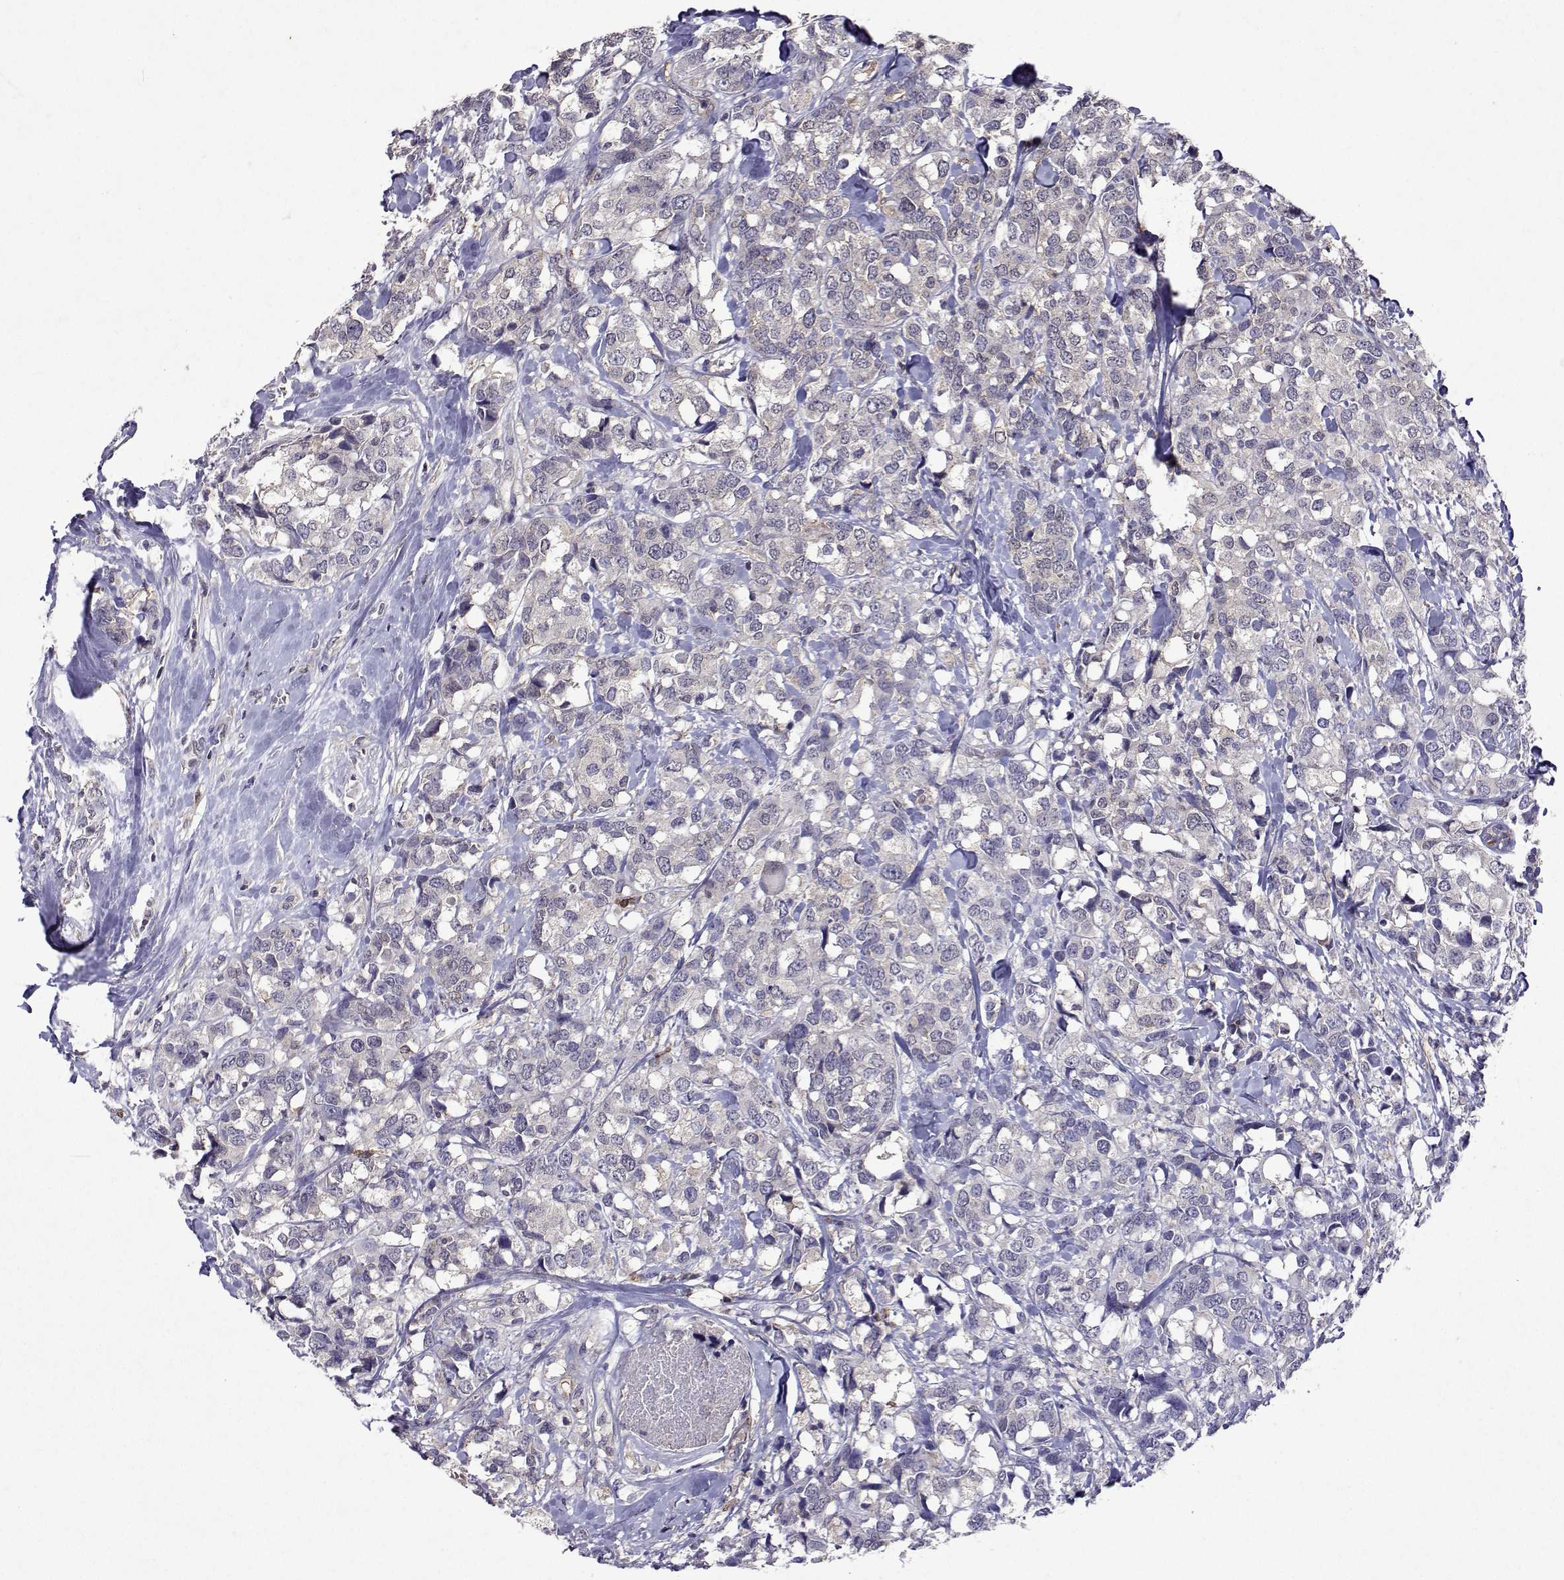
{"staining": {"intensity": "negative", "quantity": "none", "location": "none"}, "tissue": "breast cancer", "cell_type": "Tumor cells", "image_type": "cancer", "snomed": [{"axis": "morphology", "description": "Lobular carcinoma"}, {"axis": "topography", "description": "Breast"}], "caption": "The micrograph shows no significant positivity in tumor cells of breast lobular carcinoma.", "gene": "APAF1", "patient": {"sex": "female", "age": 59}}